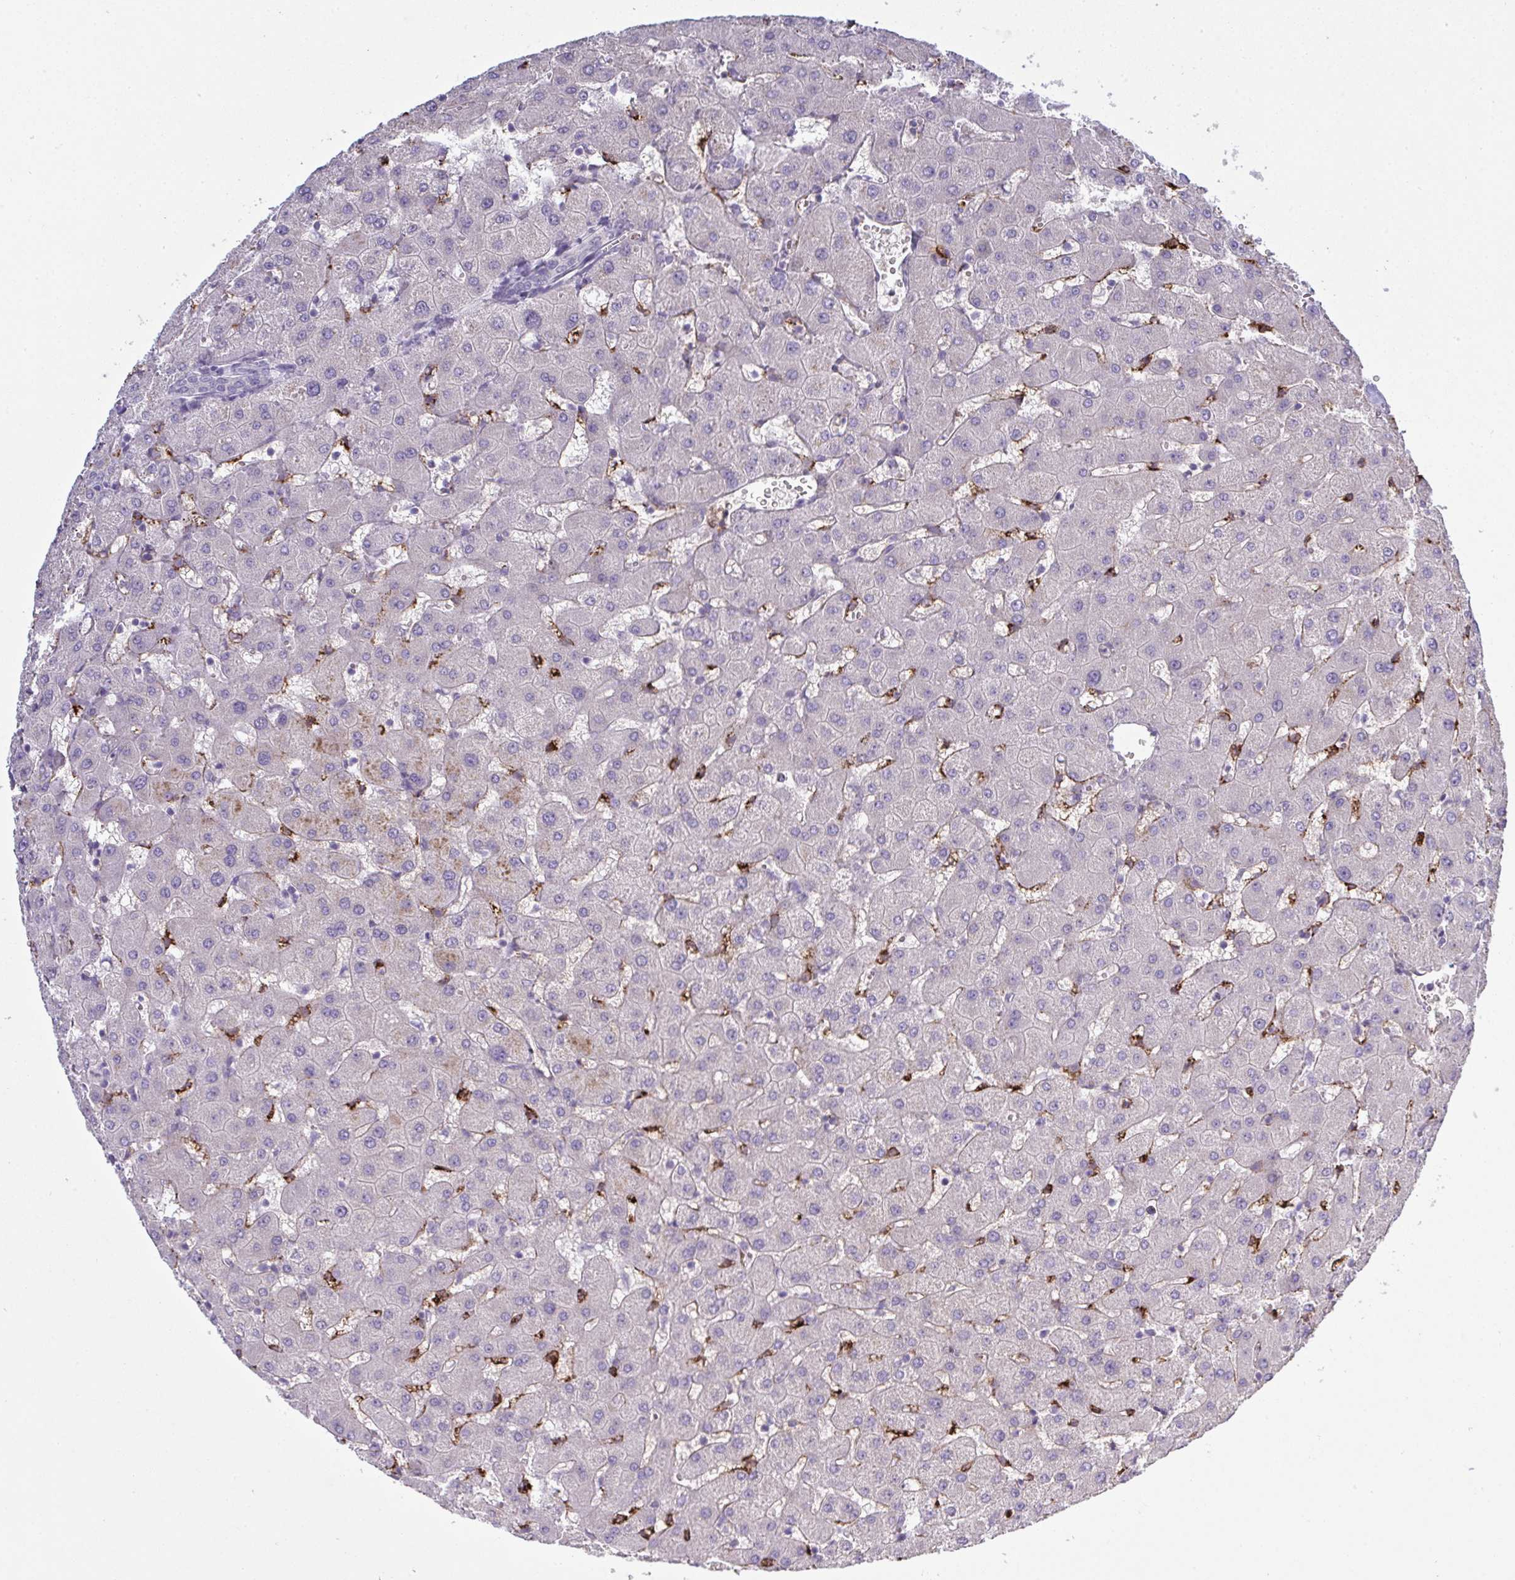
{"staining": {"intensity": "negative", "quantity": "none", "location": "none"}, "tissue": "liver", "cell_type": "Cholangiocytes", "image_type": "normal", "snomed": [{"axis": "morphology", "description": "Normal tissue, NOS"}, {"axis": "topography", "description": "Liver"}], "caption": "High magnification brightfield microscopy of unremarkable liver stained with DAB (3,3'-diaminobenzidine) (brown) and counterstained with hematoxylin (blue): cholangiocytes show no significant expression. (DAB (3,3'-diaminobenzidine) immunohistochemistry (IHC), high magnification).", "gene": "ADAM21", "patient": {"sex": "female", "age": 63}}